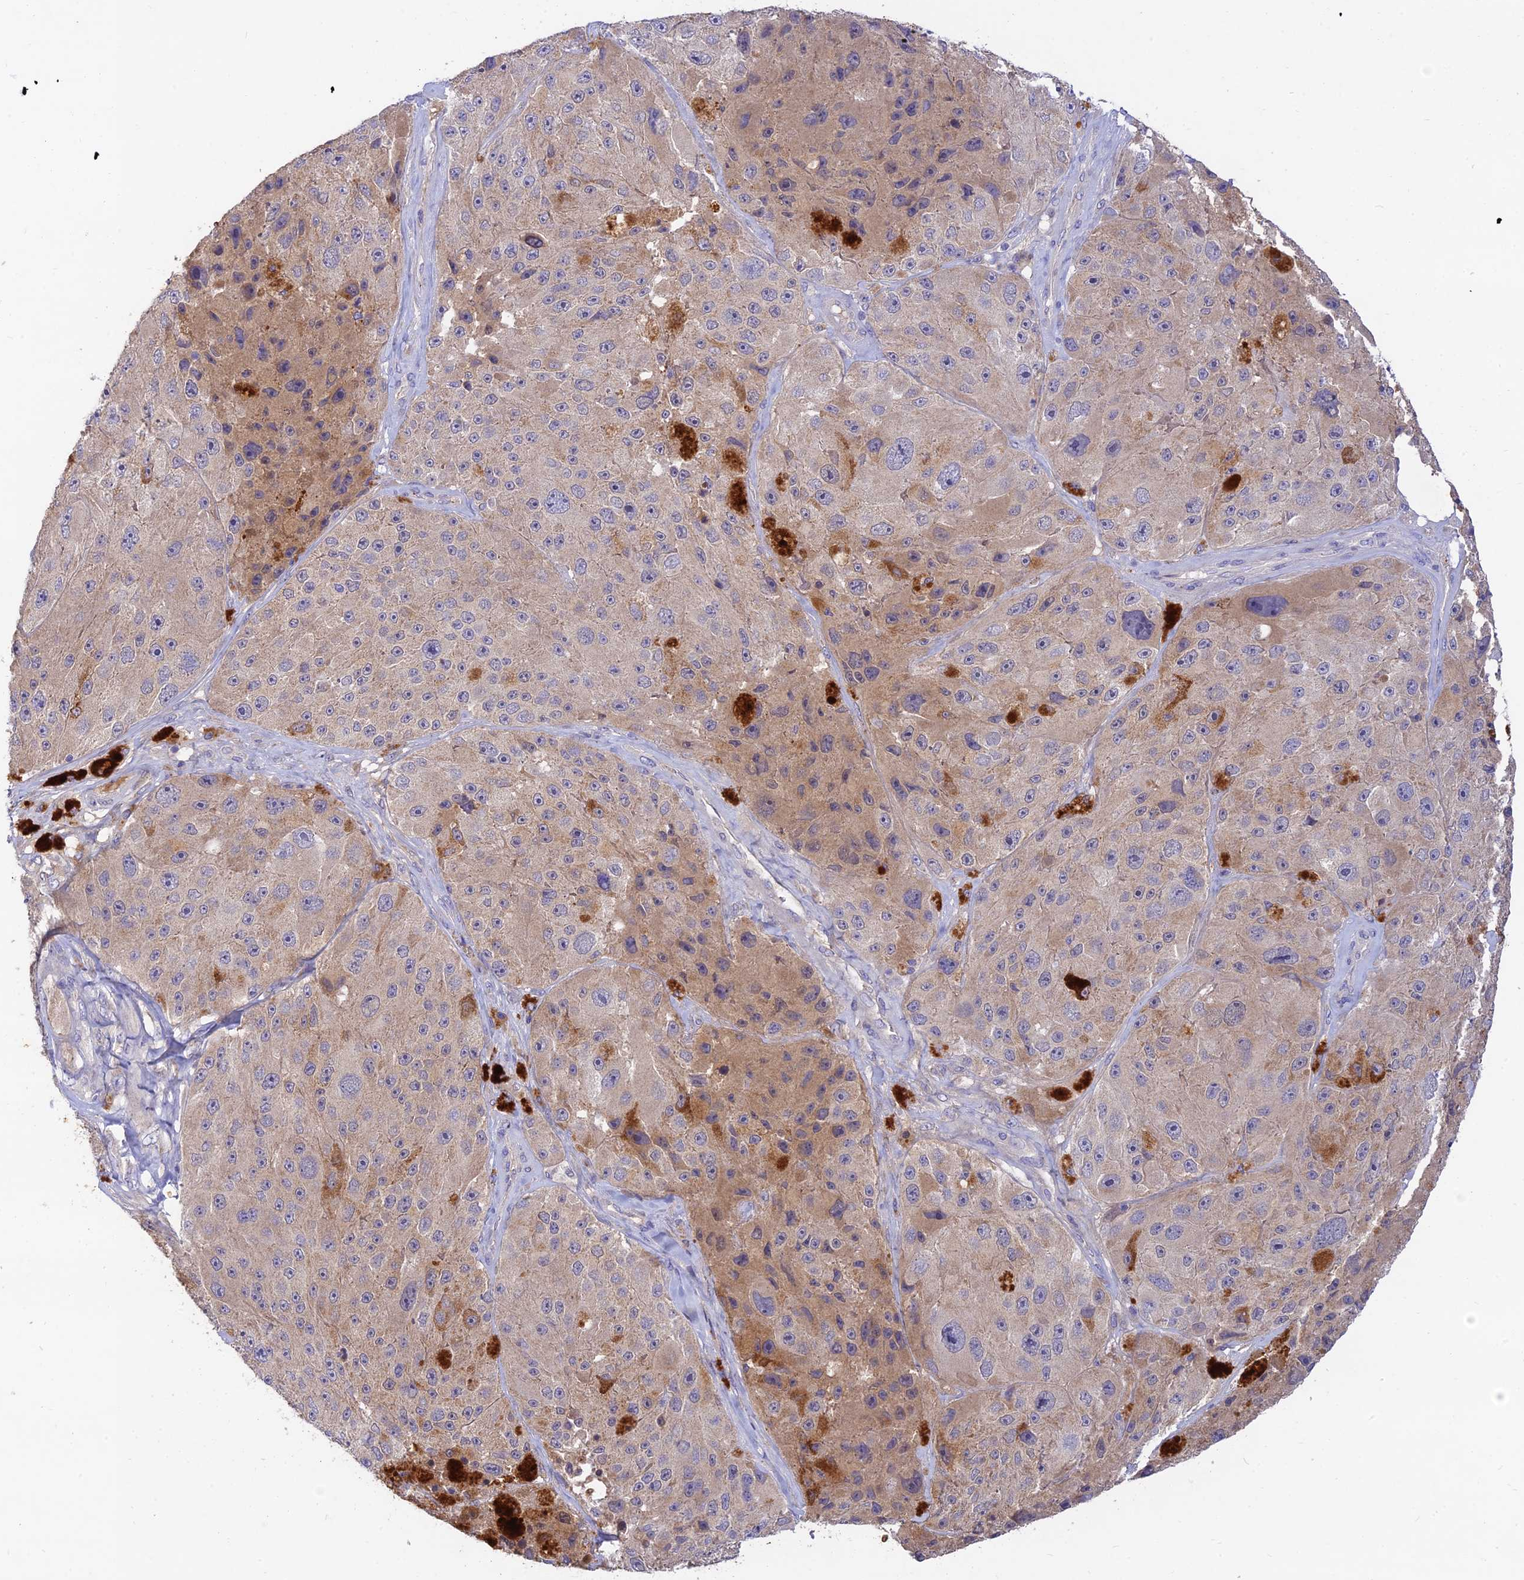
{"staining": {"intensity": "negative", "quantity": "none", "location": "none"}, "tissue": "melanoma", "cell_type": "Tumor cells", "image_type": "cancer", "snomed": [{"axis": "morphology", "description": "Malignant melanoma, Metastatic site"}, {"axis": "topography", "description": "Lymph node"}], "caption": "Malignant melanoma (metastatic site) stained for a protein using immunohistochemistry reveals no staining tumor cells.", "gene": "ACSM5", "patient": {"sex": "male", "age": 62}}